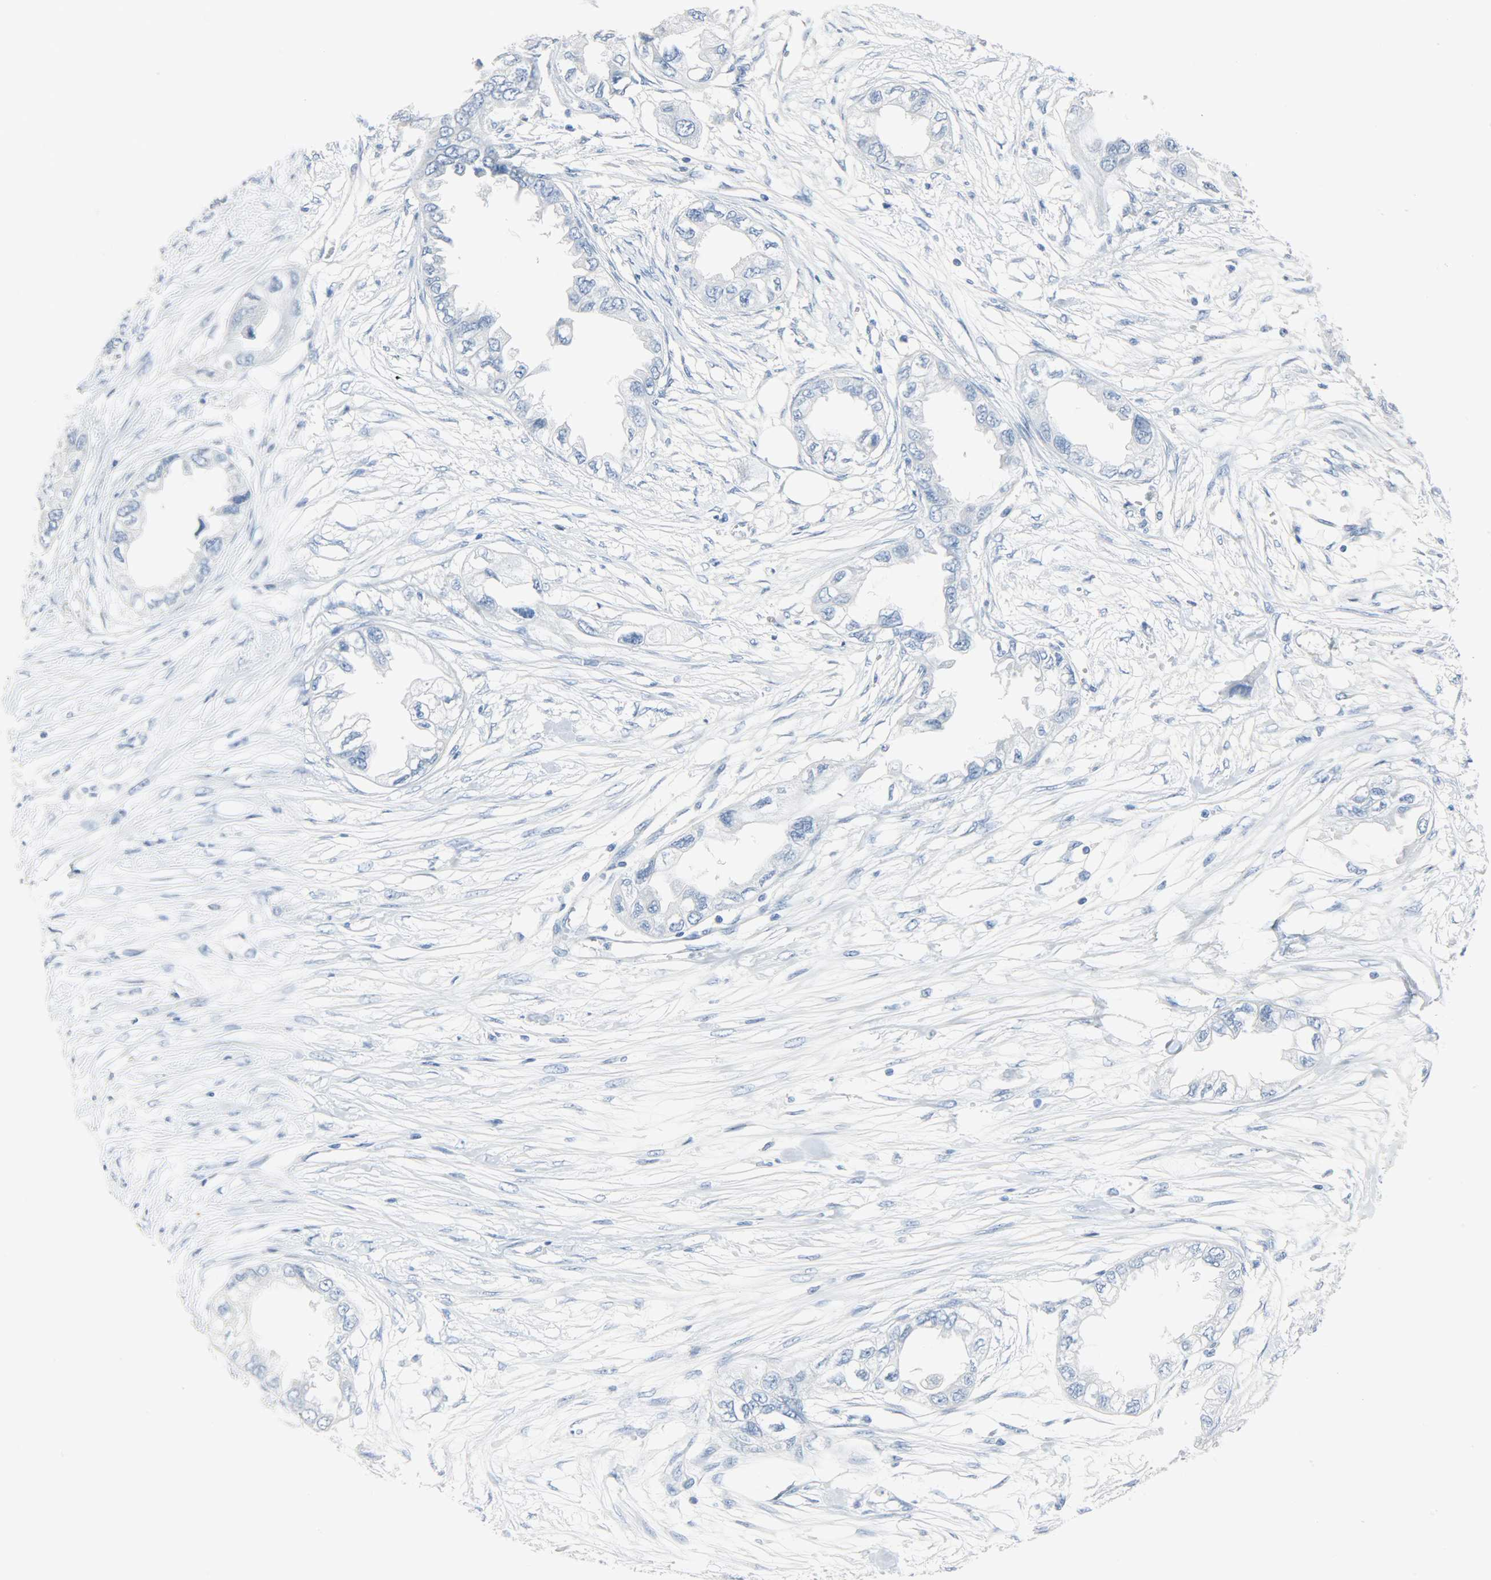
{"staining": {"intensity": "negative", "quantity": "none", "location": "none"}, "tissue": "endometrial cancer", "cell_type": "Tumor cells", "image_type": "cancer", "snomed": [{"axis": "morphology", "description": "Adenocarcinoma, NOS"}, {"axis": "topography", "description": "Endometrium"}], "caption": "Tumor cells are negative for brown protein staining in endometrial cancer (adenocarcinoma).", "gene": "CA3", "patient": {"sex": "female", "age": 67}}